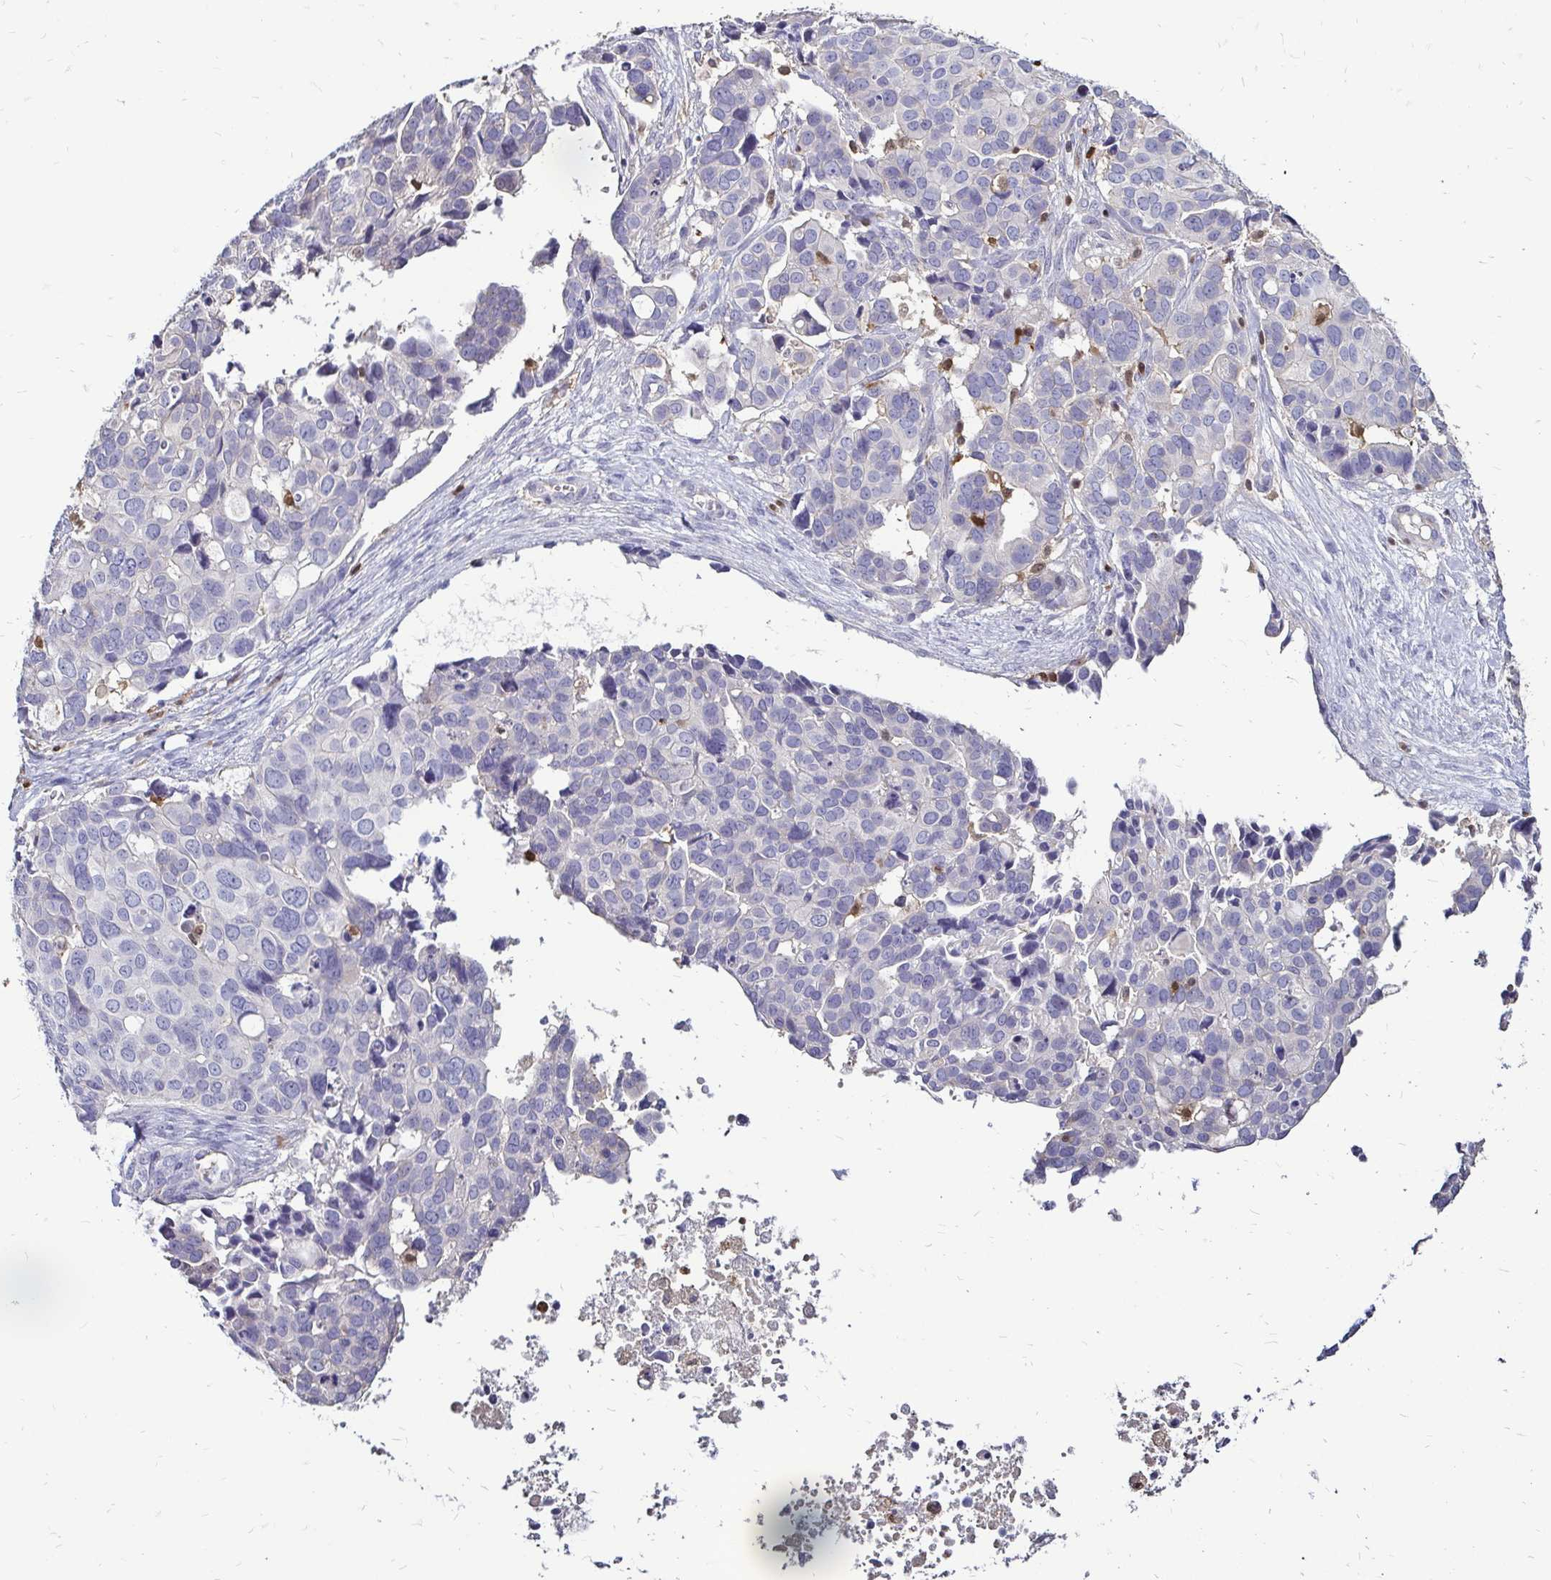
{"staining": {"intensity": "negative", "quantity": "none", "location": "none"}, "tissue": "ovarian cancer", "cell_type": "Tumor cells", "image_type": "cancer", "snomed": [{"axis": "morphology", "description": "Carcinoma, endometroid"}, {"axis": "topography", "description": "Ovary"}], "caption": "Photomicrograph shows no significant protein expression in tumor cells of ovarian endometroid carcinoma.", "gene": "ZFP1", "patient": {"sex": "female", "age": 78}}